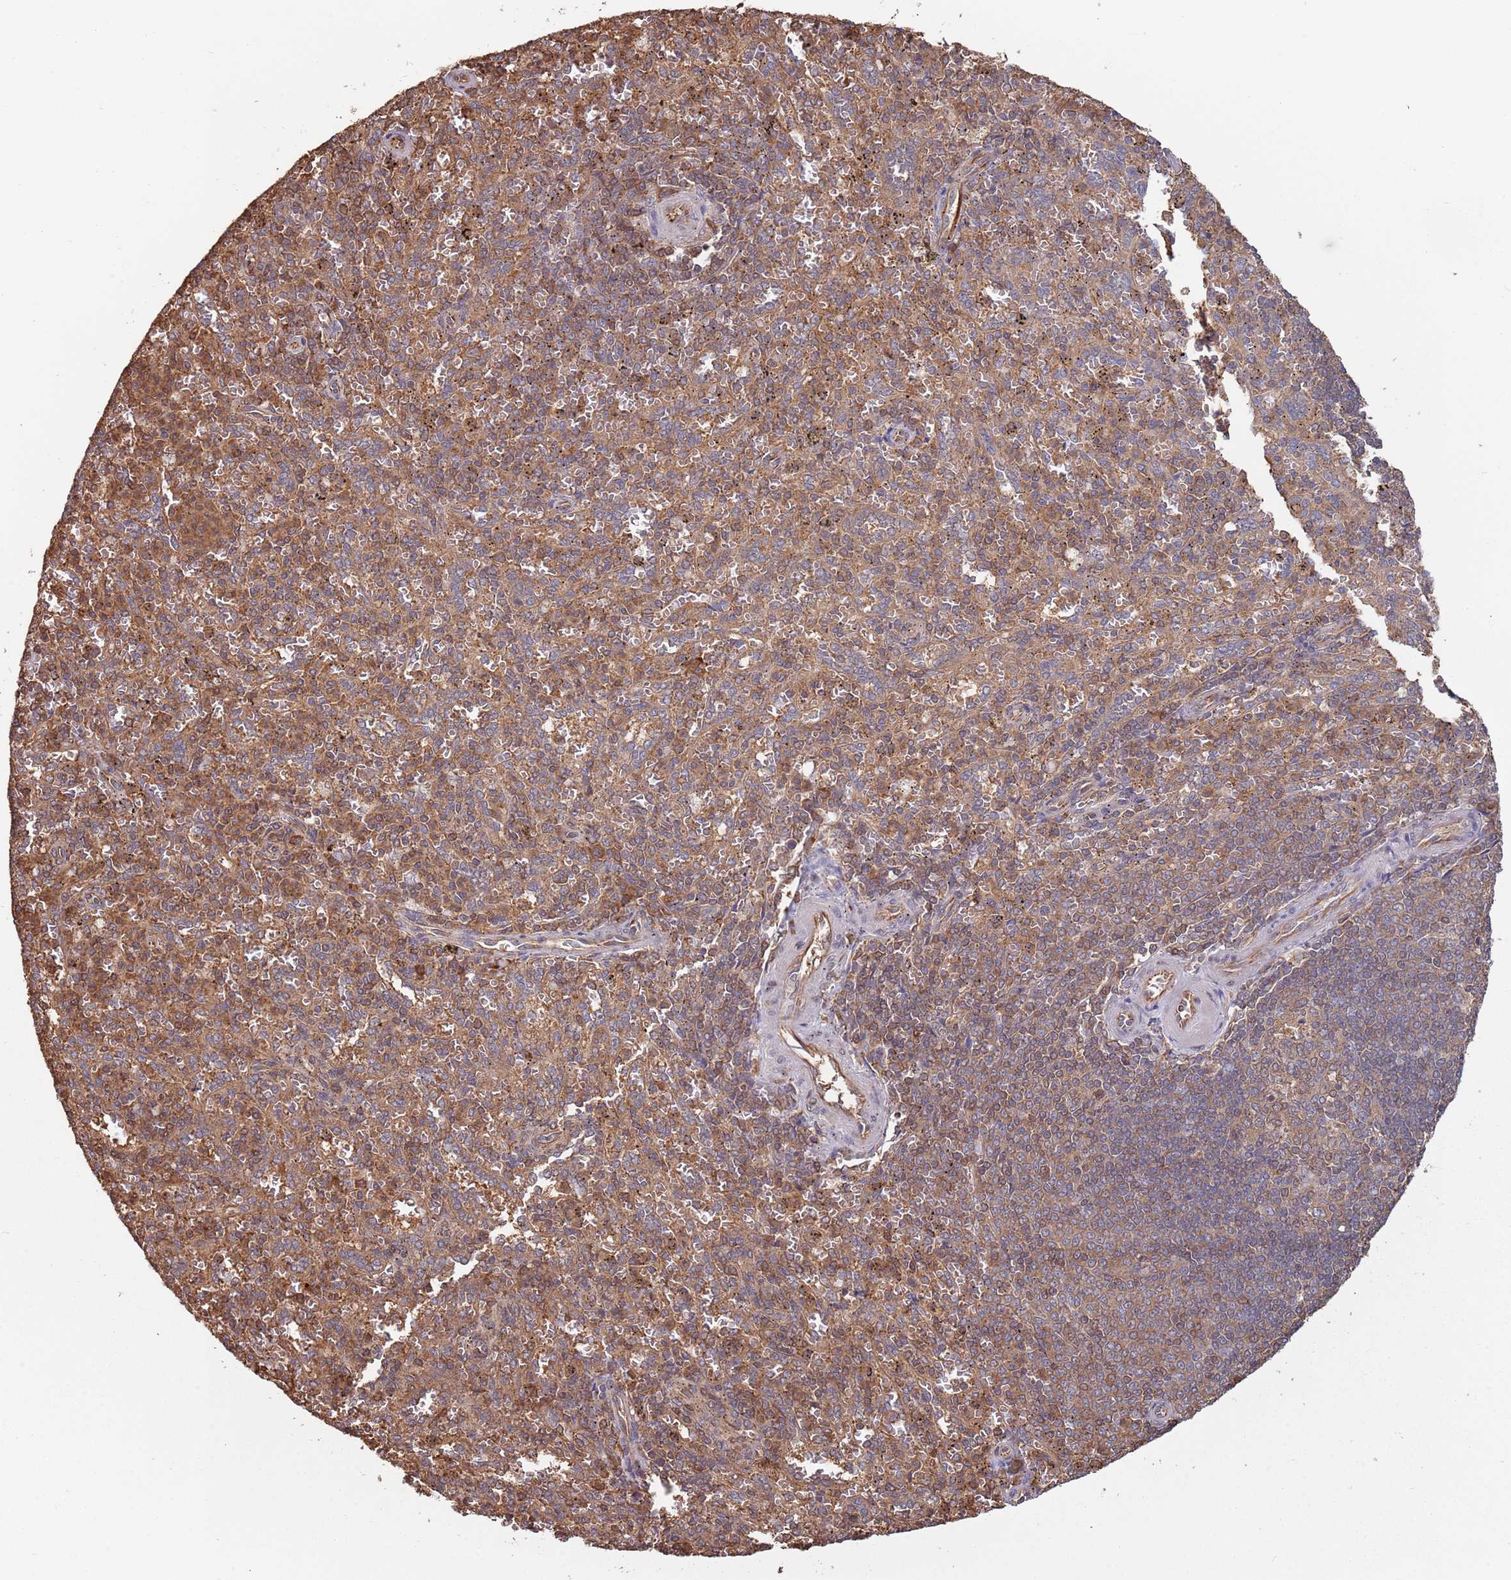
{"staining": {"intensity": "moderate", "quantity": "25%-75%", "location": "cytoplasmic/membranous"}, "tissue": "spleen", "cell_type": "Cells in red pulp", "image_type": "normal", "snomed": [{"axis": "morphology", "description": "Normal tissue, NOS"}, {"axis": "topography", "description": "Spleen"}], "caption": "Immunohistochemistry histopathology image of unremarkable spleen stained for a protein (brown), which displays medium levels of moderate cytoplasmic/membranous expression in approximately 25%-75% of cells in red pulp.", "gene": "COG4", "patient": {"sex": "female", "age": 21}}